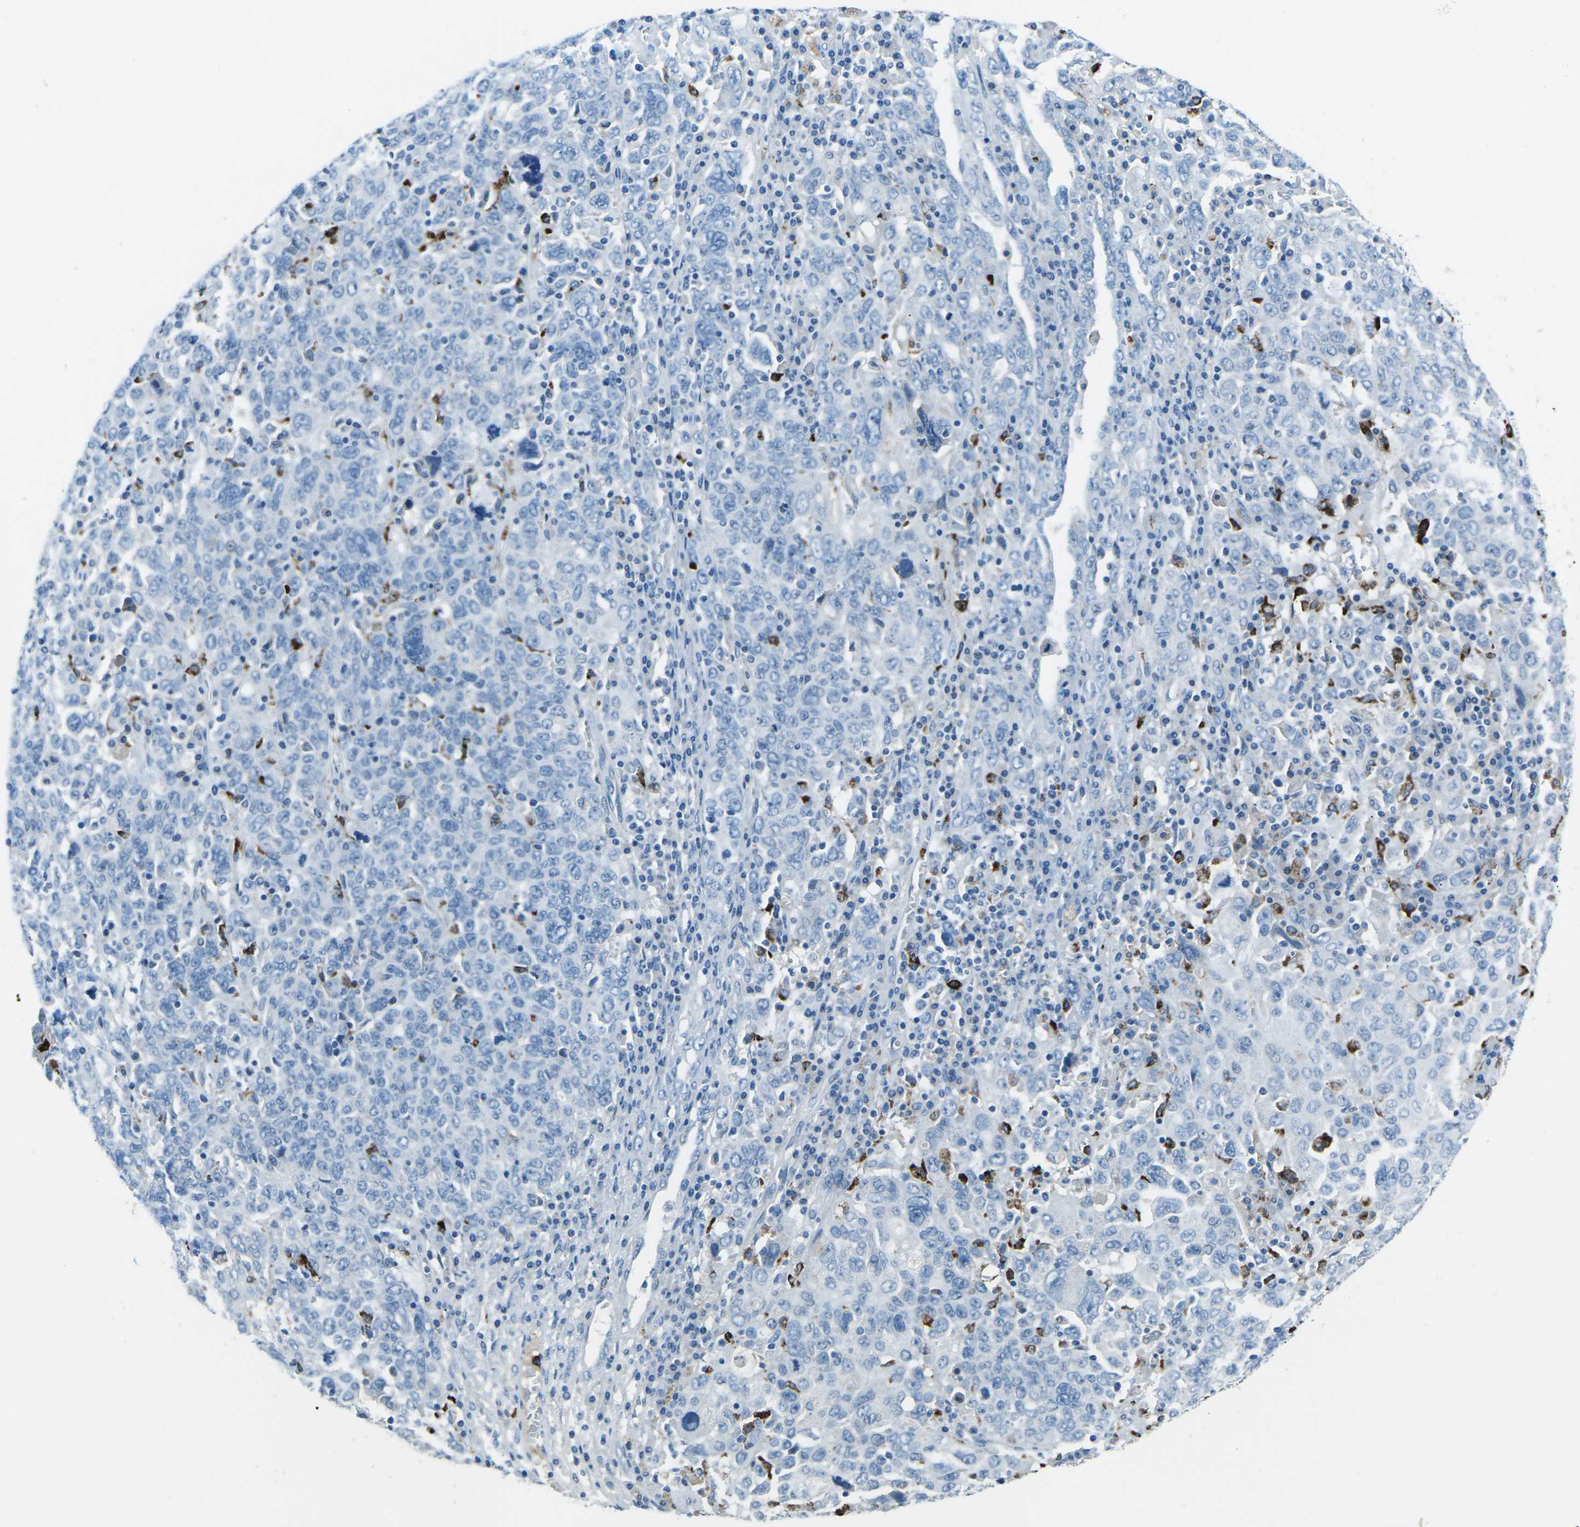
{"staining": {"intensity": "negative", "quantity": "none", "location": "none"}, "tissue": "ovarian cancer", "cell_type": "Tumor cells", "image_type": "cancer", "snomed": [{"axis": "morphology", "description": "Carcinoma, endometroid"}, {"axis": "topography", "description": "Ovary"}], "caption": "Immunohistochemical staining of human ovarian cancer (endometroid carcinoma) displays no significant staining in tumor cells.", "gene": "FCN1", "patient": {"sex": "female", "age": 62}}